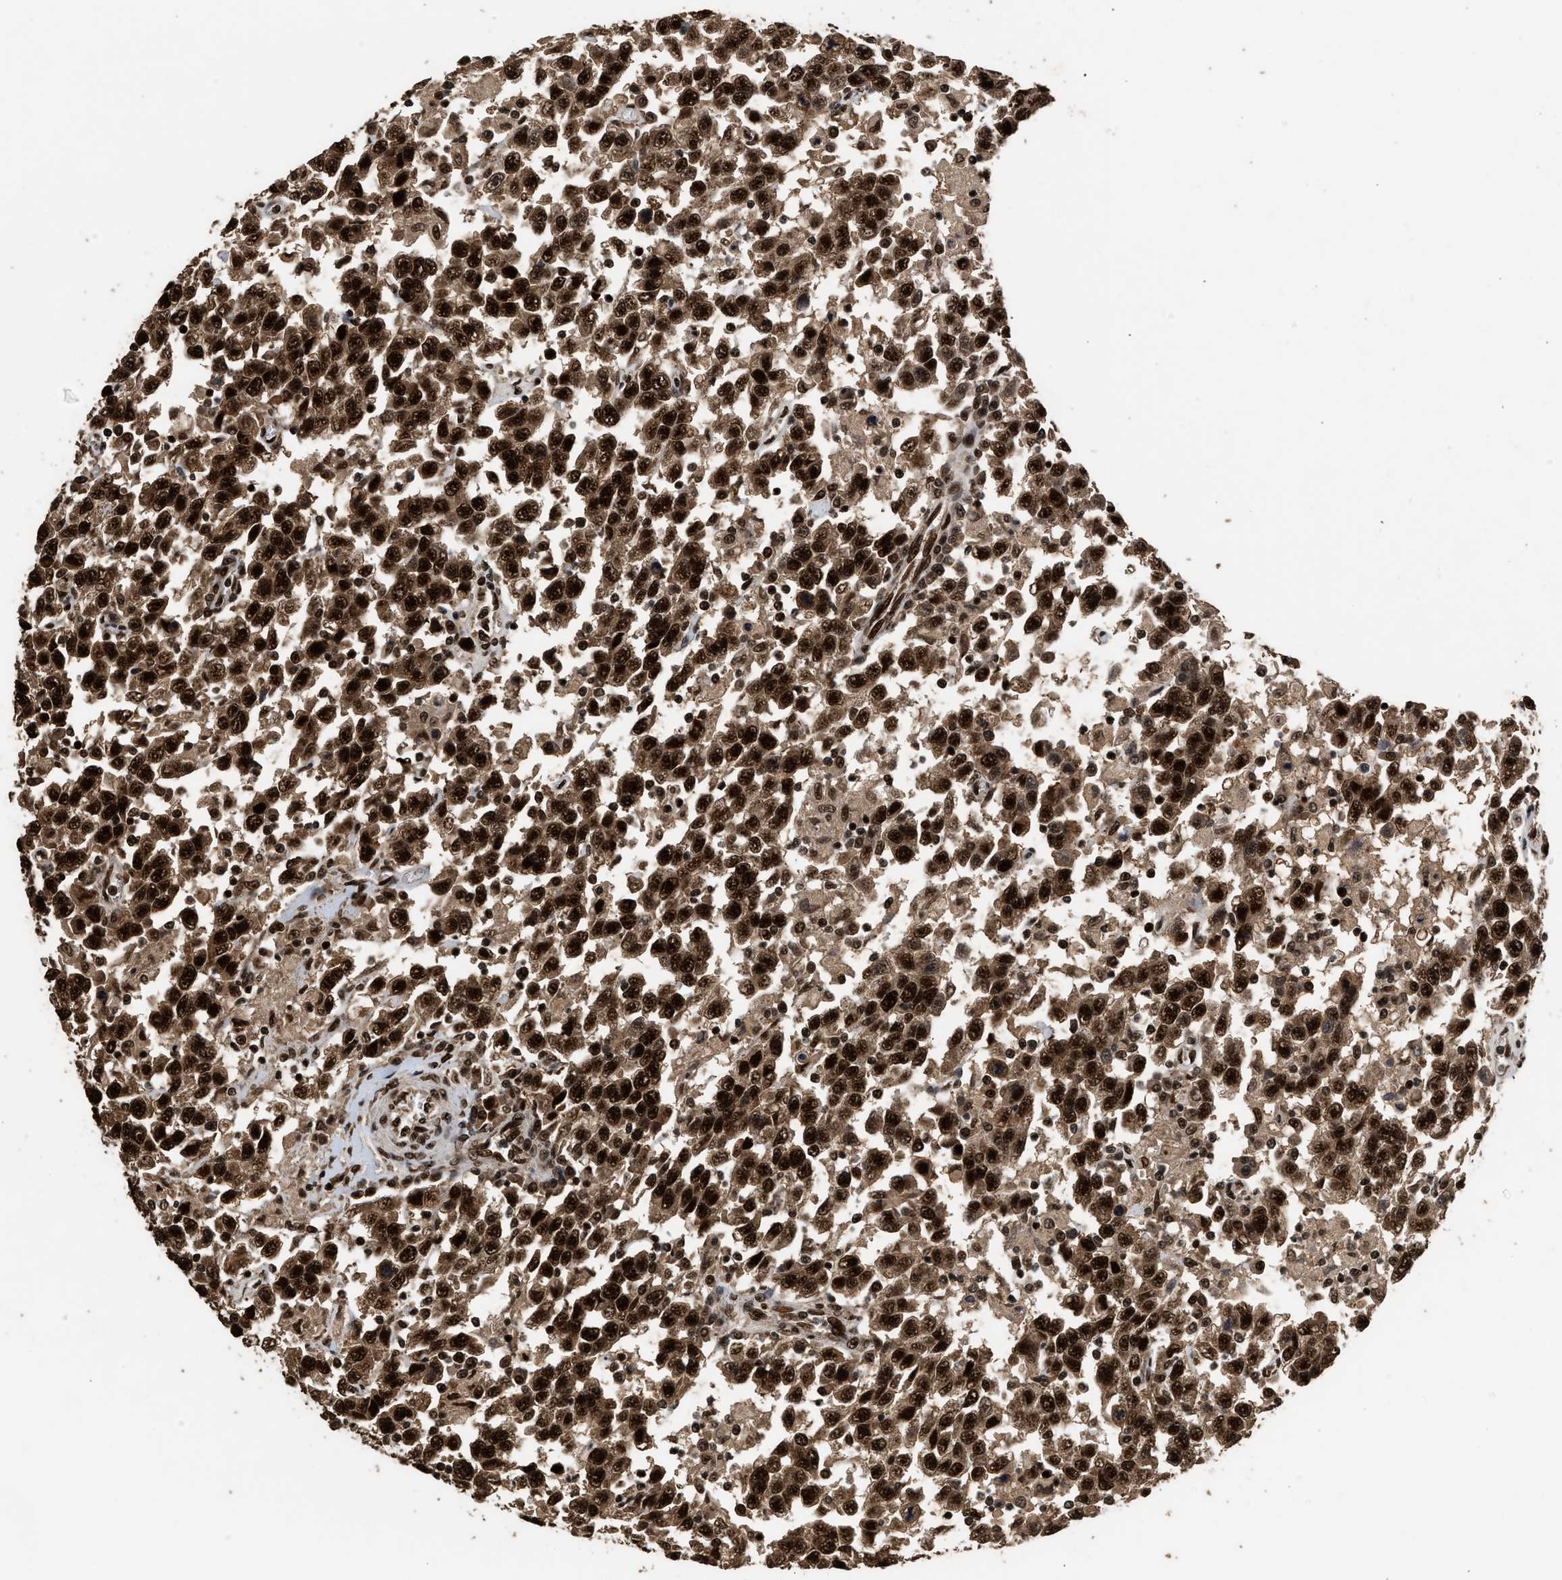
{"staining": {"intensity": "strong", "quantity": ">75%", "location": "nuclear"}, "tissue": "testis cancer", "cell_type": "Tumor cells", "image_type": "cancer", "snomed": [{"axis": "morphology", "description": "Seminoma, NOS"}, {"axis": "topography", "description": "Testis"}], "caption": "Strong nuclear protein expression is seen in about >75% of tumor cells in testis cancer (seminoma).", "gene": "PPP4R3B", "patient": {"sex": "male", "age": 41}}